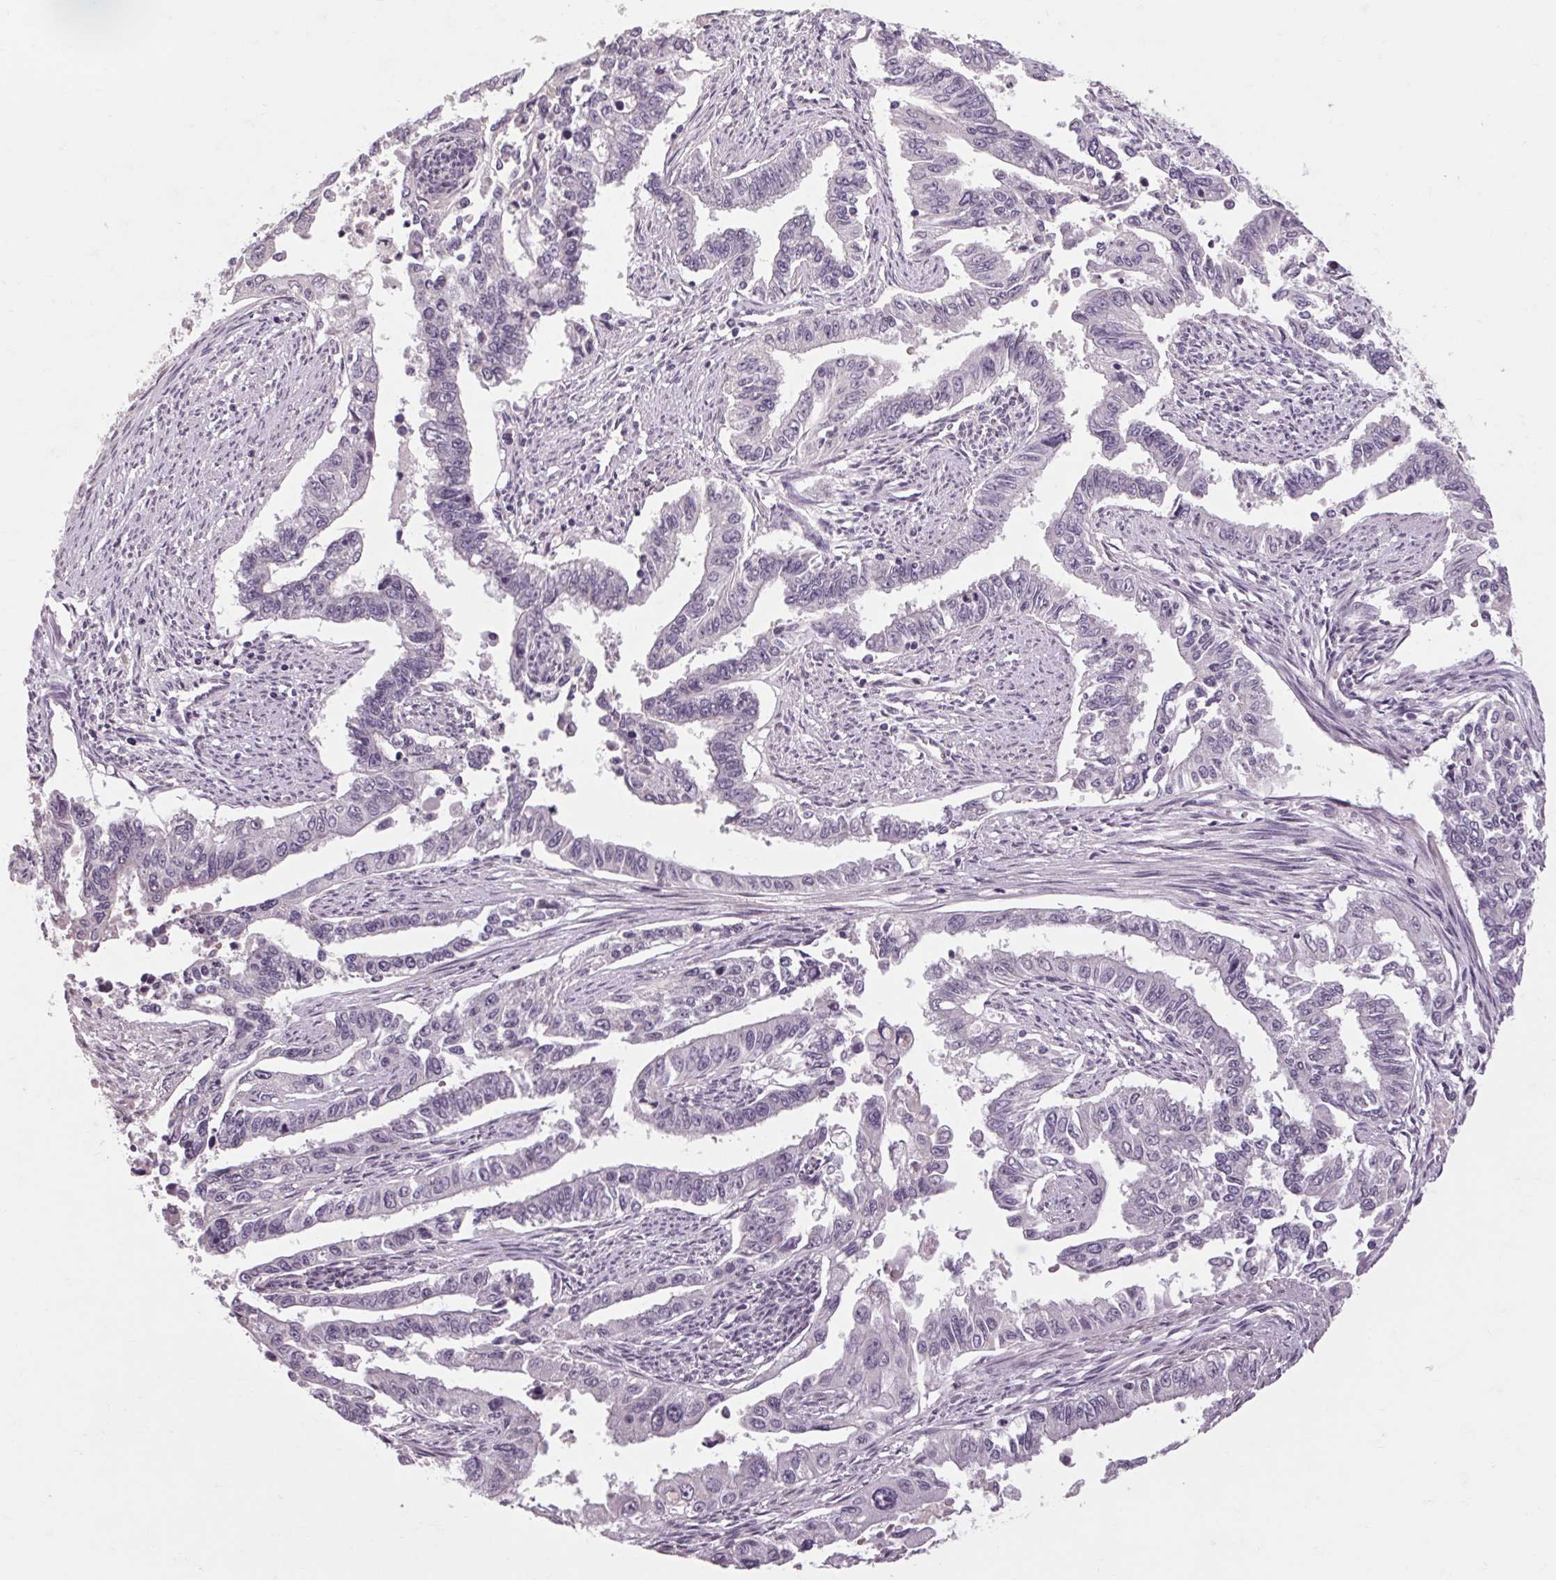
{"staining": {"intensity": "negative", "quantity": "none", "location": "none"}, "tissue": "endometrial cancer", "cell_type": "Tumor cells", "image_type": "cancer", "snomed": [{"axis": "morphology", "description": "Adenocarcinoma, NOS"}, {"axis": "topography", "description": "Uterus"}], "caption": "Protein analysis of endometrial cancer exhibits no significant positivity in tumor cells.", "gene": "POMC", "patient": {"sex": "female", "age": 59}}